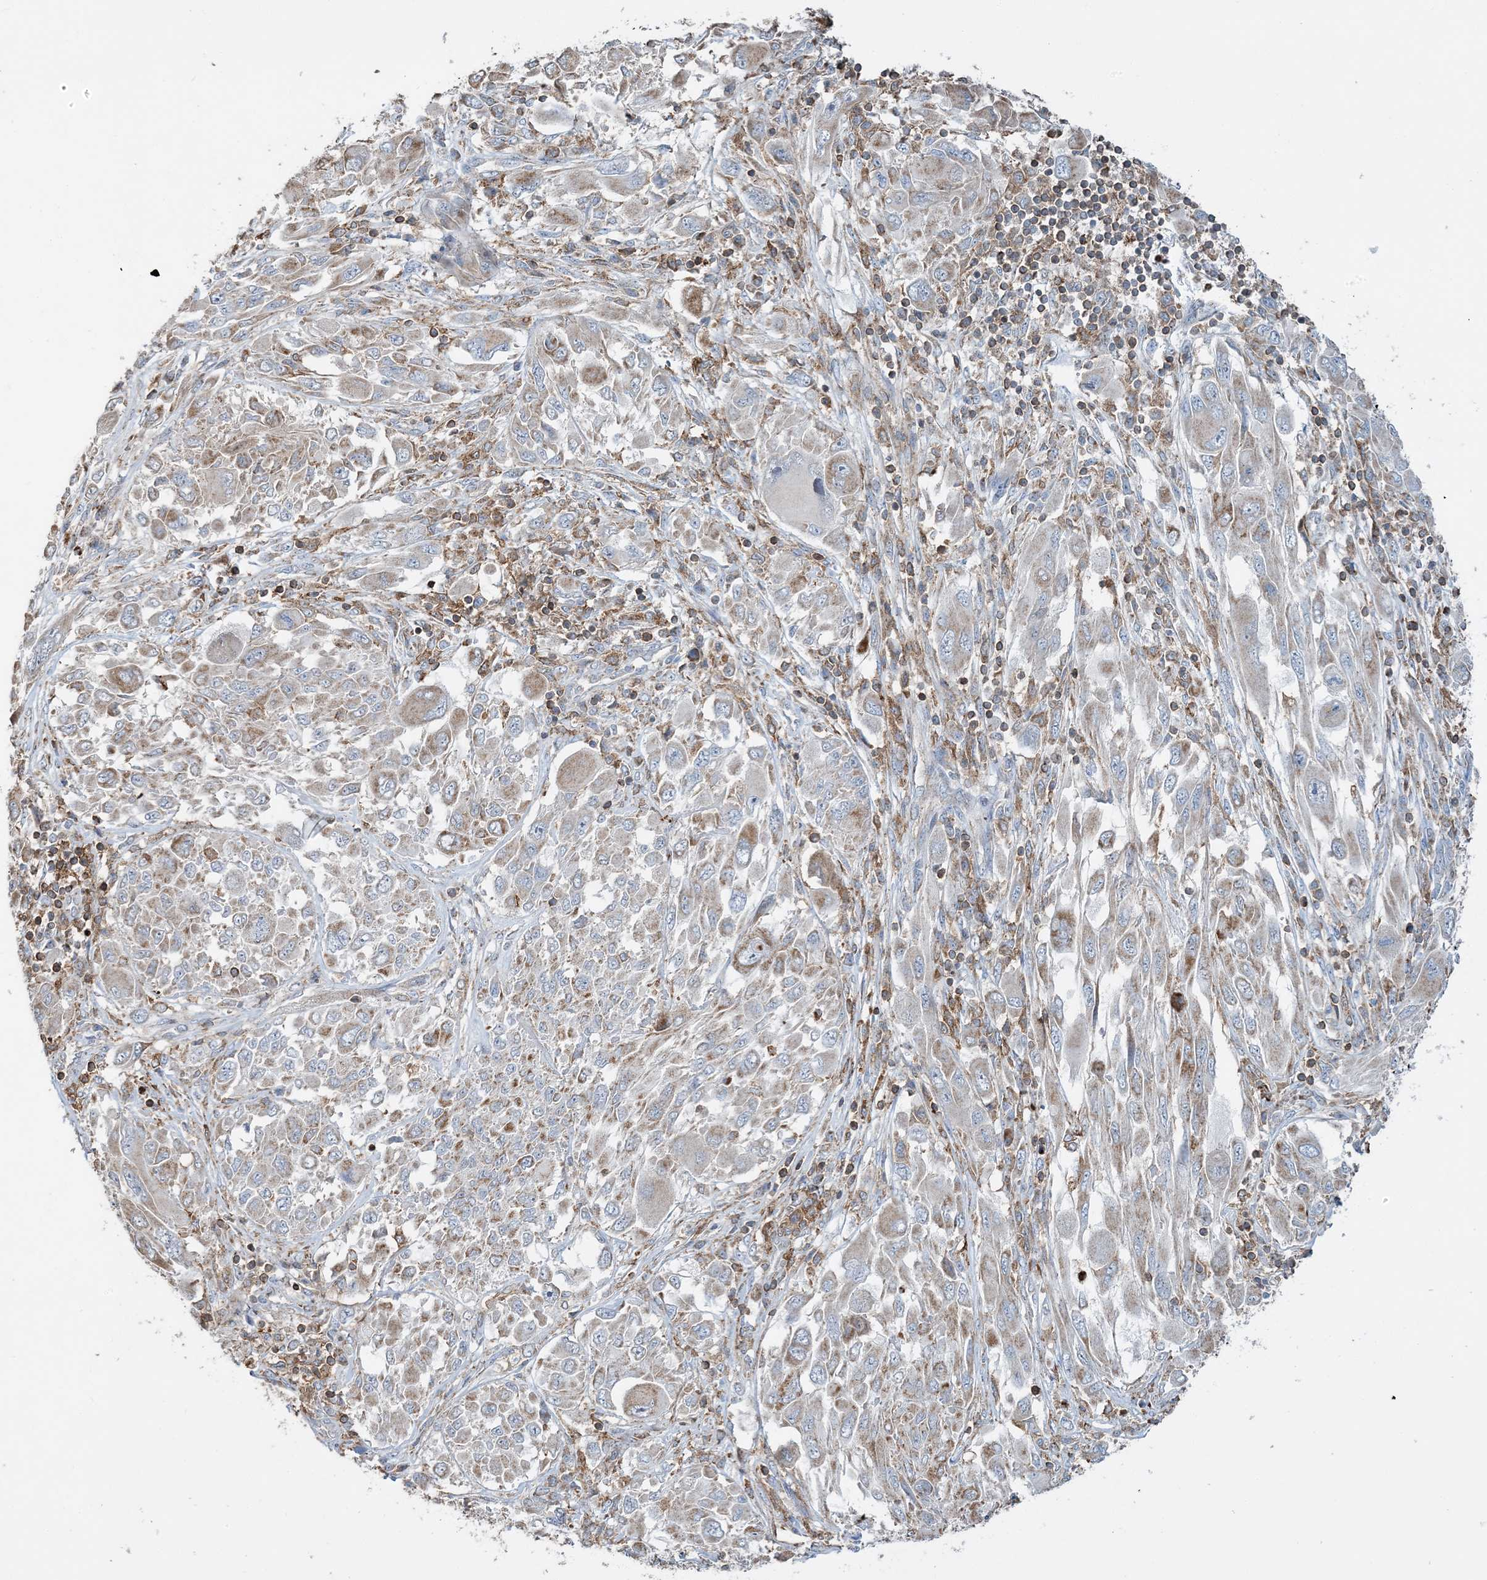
{"staining": {"intensity": "weak", "quantity": ">75%", "location": "cytoplasmic/membranous"}, "tissue": "melanoma", "cell_type": "Tumor cells", "image_type": "cancer", "snomed": [{"axis": "morphology", "description": "Malignant melanoma, NOS"}, {"axis": "topography", "description": "Skin"}], "caption": "The image shows immunohistochemical staining of malignant melanoma. There is weak cytoplasmic/membranous expression is seen in approximately >75% of tumor cells.", "gene": "TMLHE", "patient": {"sex": "female", "age": 91}}